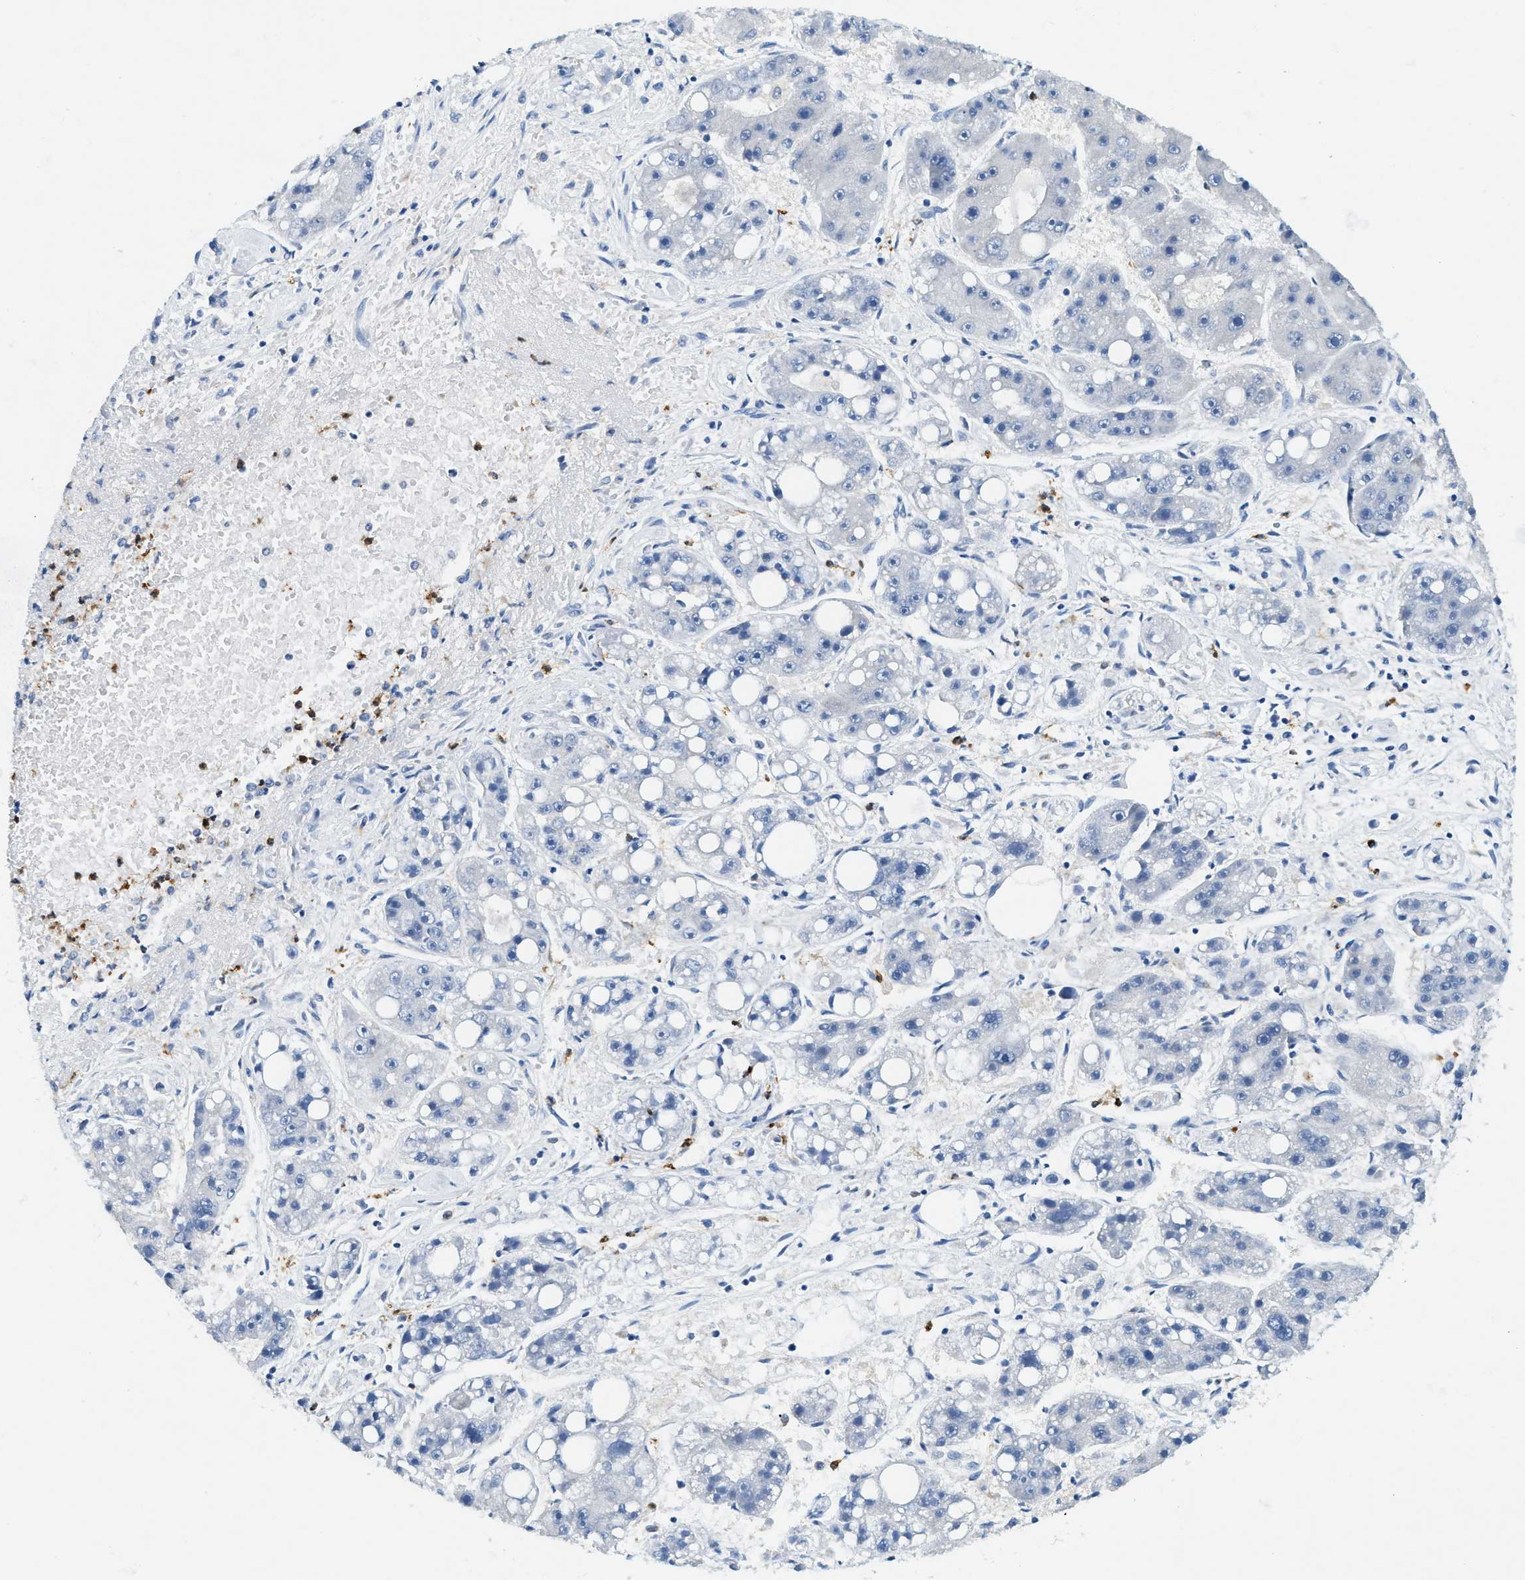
{"staining": {"intensity": "negative", "quantity": "none", "location": "none"}, "tissue": "liver cancer", "cell_type": "Tumor cells", "image_type": "cancer", "snomed": [{"axis": "morphology", "description": "Carcinoma, Hepatocellular, NOS"}, {"axis": "topography", "description": "Liver"}], "caption": "An immunohistochemistry histopathology image of liver cancer is shown. There is no staining in tumor cells of liver cancer. Nuclei are stained in blue.", "gene": "ZDHHC13", "patient": {"sex": "female", "age": 61}}